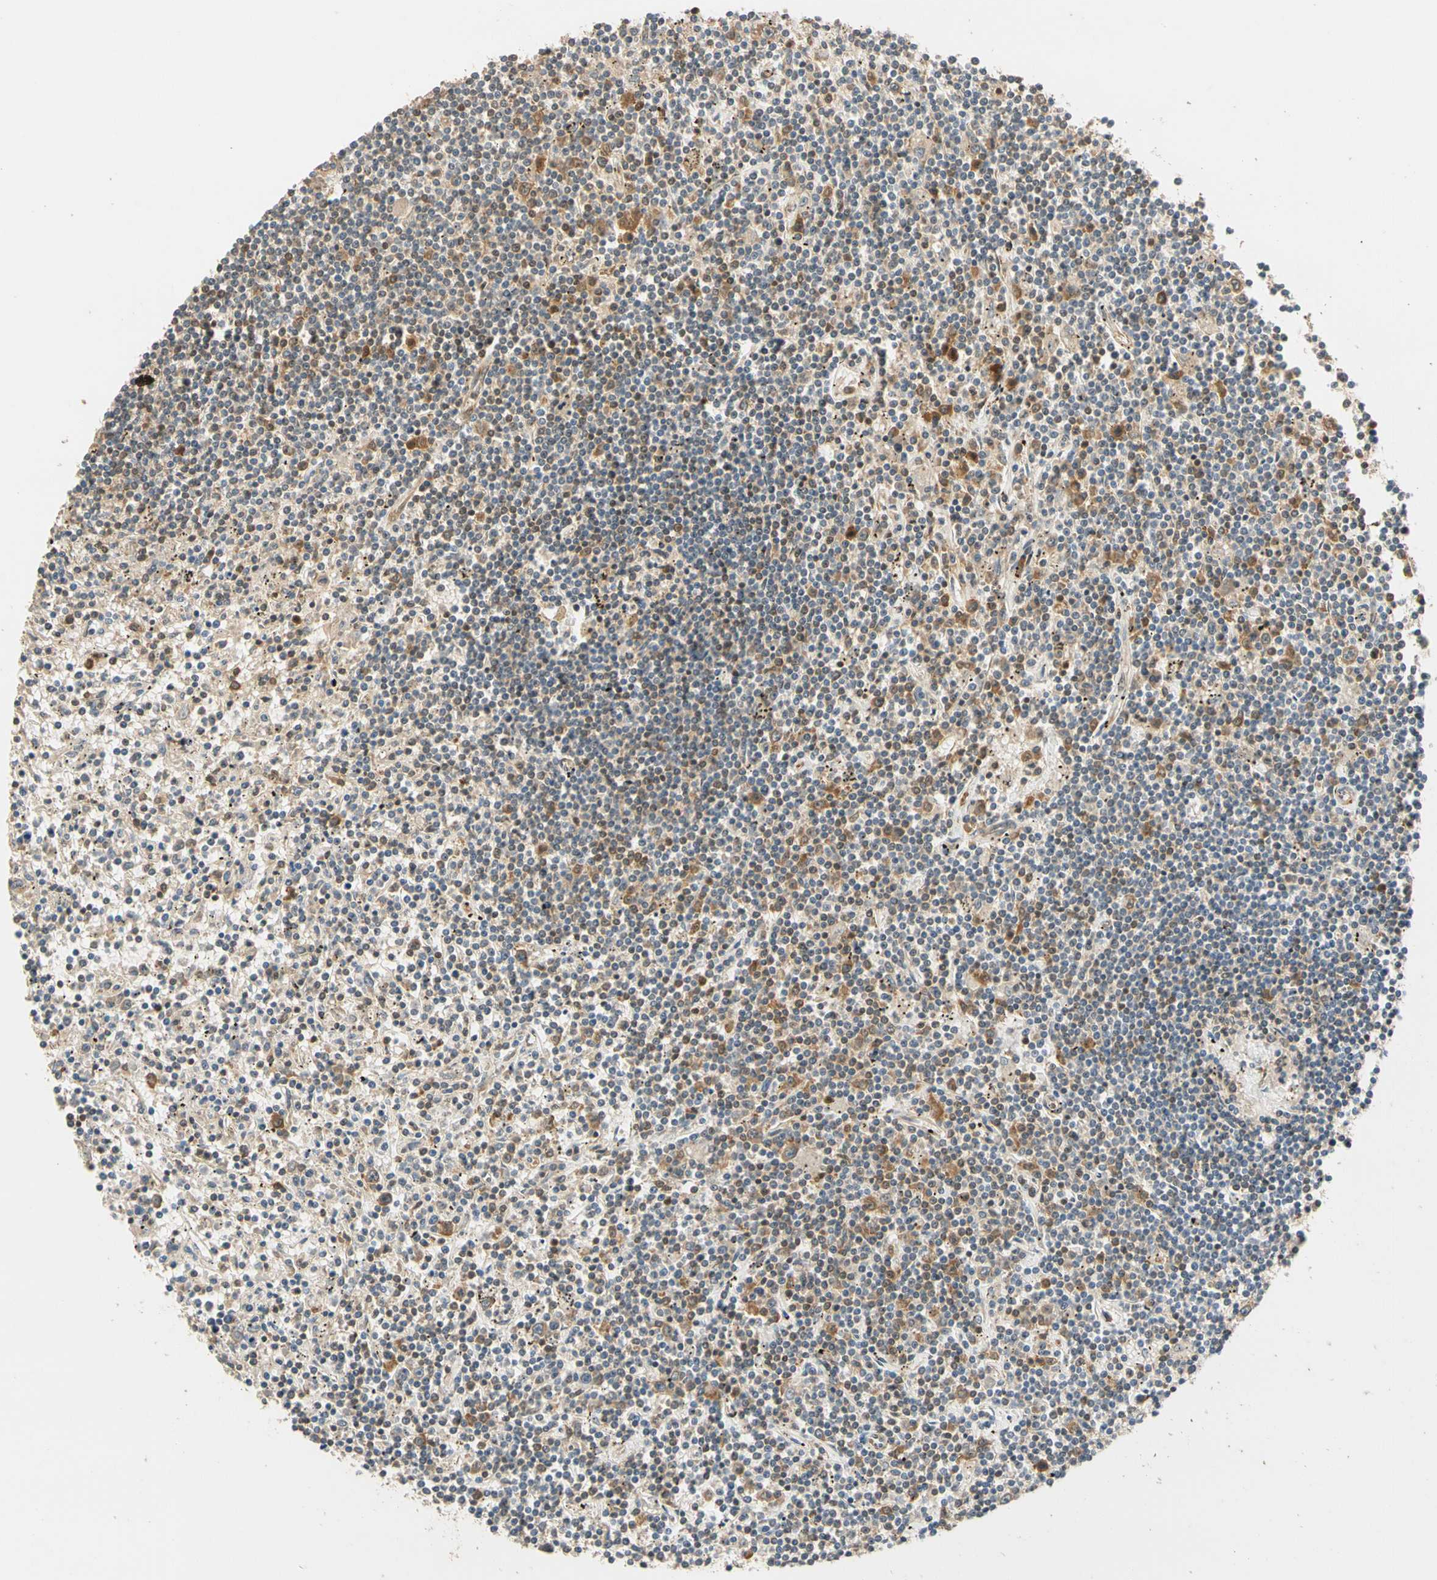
{"staining": {"intensity": "moderate", "quantity": "<25%", "location": "cytoplasmic/membranous,nuclear"}, "tissue": "lymphoma", "cell_type": "Tumor cells", "image_type": "cancer", "snomed": [{"axis": "morphology", "description": "Malignant lymphoma, non-Hodgkin's type, Low grade"}, {"axis": "topography", "description": "Spleen"}], "caption": "An immunohistochemistry (IHC) micrograph of neoplastic tissue is shown. Protein staining in brown labels moderate cytoplasmic/membranous and nuclear positivity in low-grade malignant lymphoma, non-Hodgkin's type within tumor cells. (DAB (3,3'-diaminobenzidine) IHC with brightfield microscopy, high magnification).", "gene": "QSER1", "patient": {"sex": "male", "age": 76}}